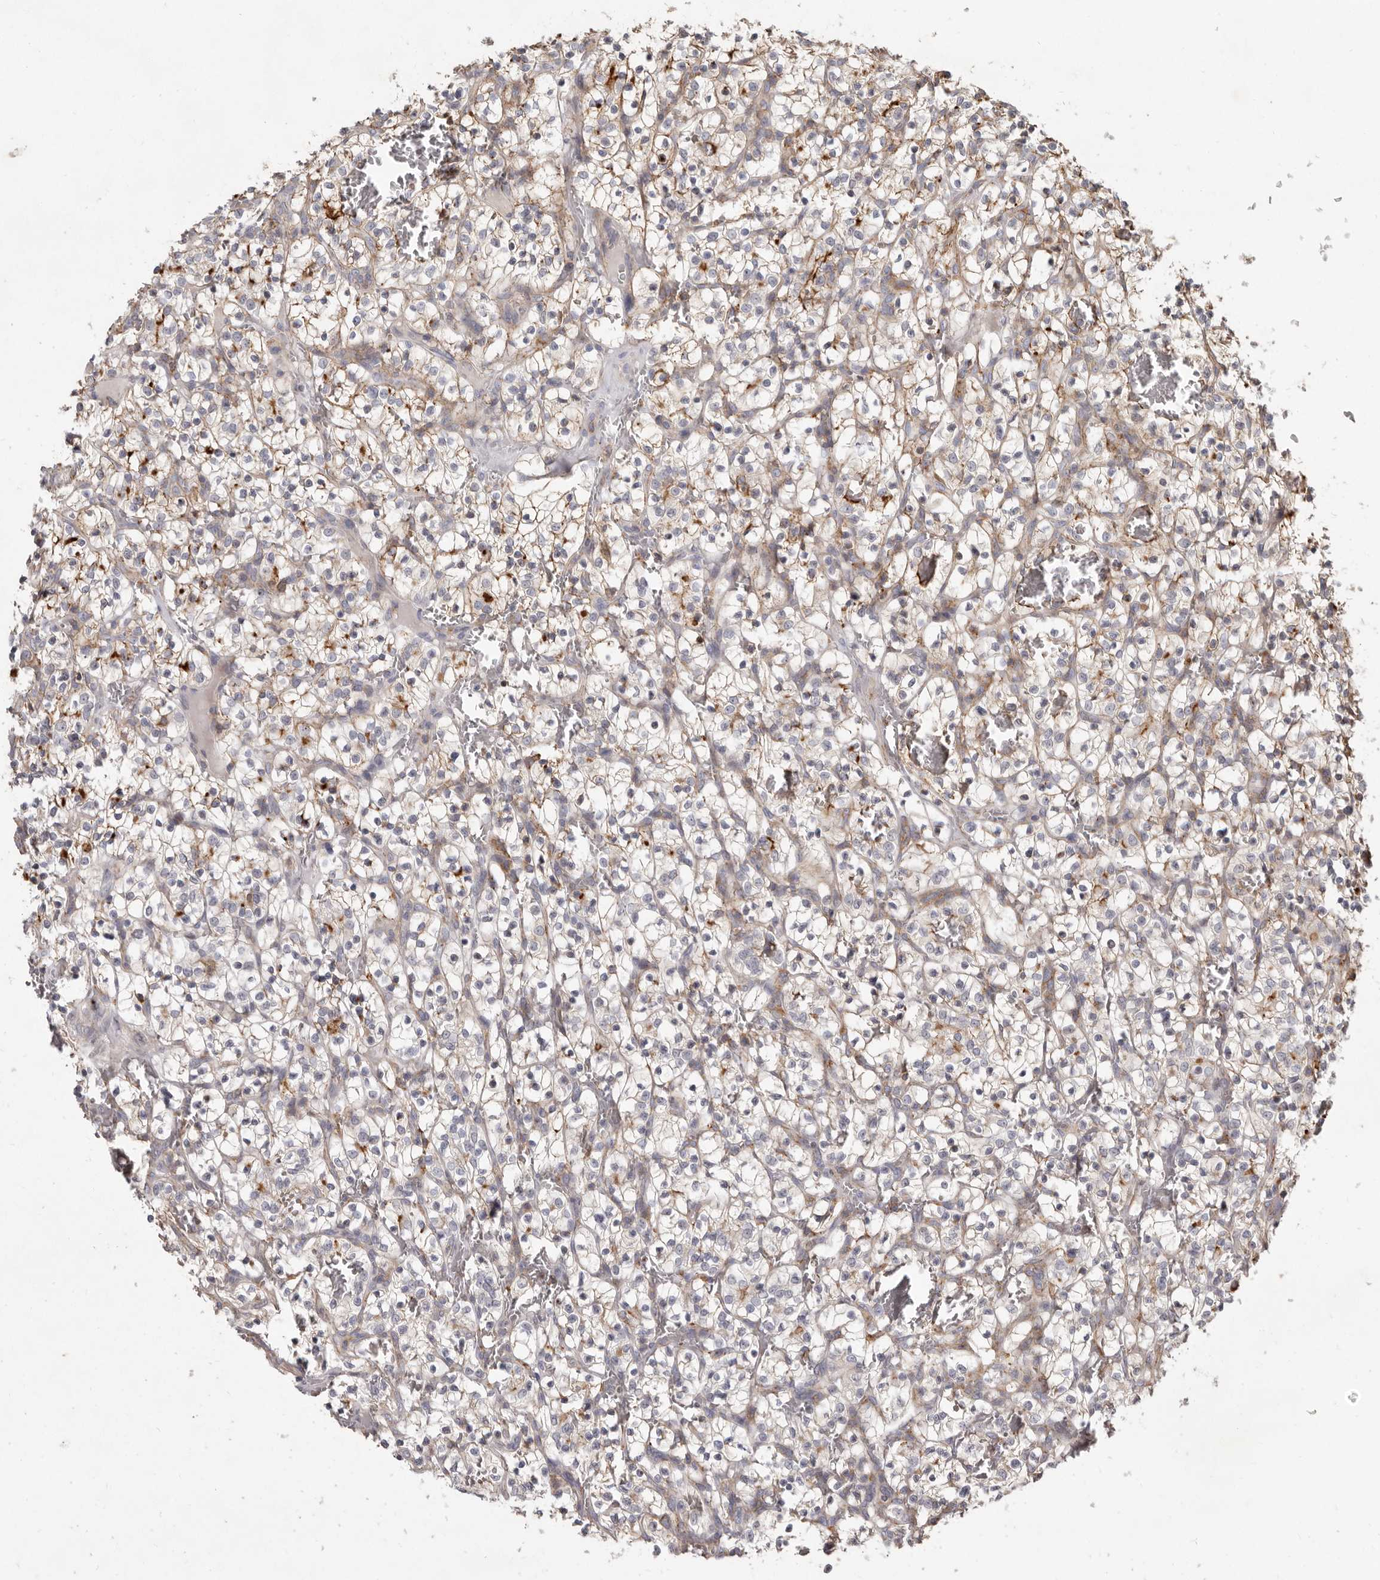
{"staining": {"intensity": "weak", "quantity": ">75%", "location": "cytoplasmic/membranous"}, "tissue": "renal cancer", "cell_type": "Tumor cells", "image_type": "cancer", "snomed": [{"axis": "morphology", "description": "Adenocarcinoma, NOS"}, {"axis": "topography", "description": "Kidney"}], "caption": "Immunohistochemistry (IHC) micrograph of neoplastic tissue: renal cancer (adenocarcinoma) stained using immunohistochemistry demonstrates low levels of weak protein expression localized specifically in the cytoplasmic/membranous of tumor cells, appearing as a cytoplasmic/membranous brown color.", "gene": "KIF26B", "patient": {"sex": "female", "age": 57}}